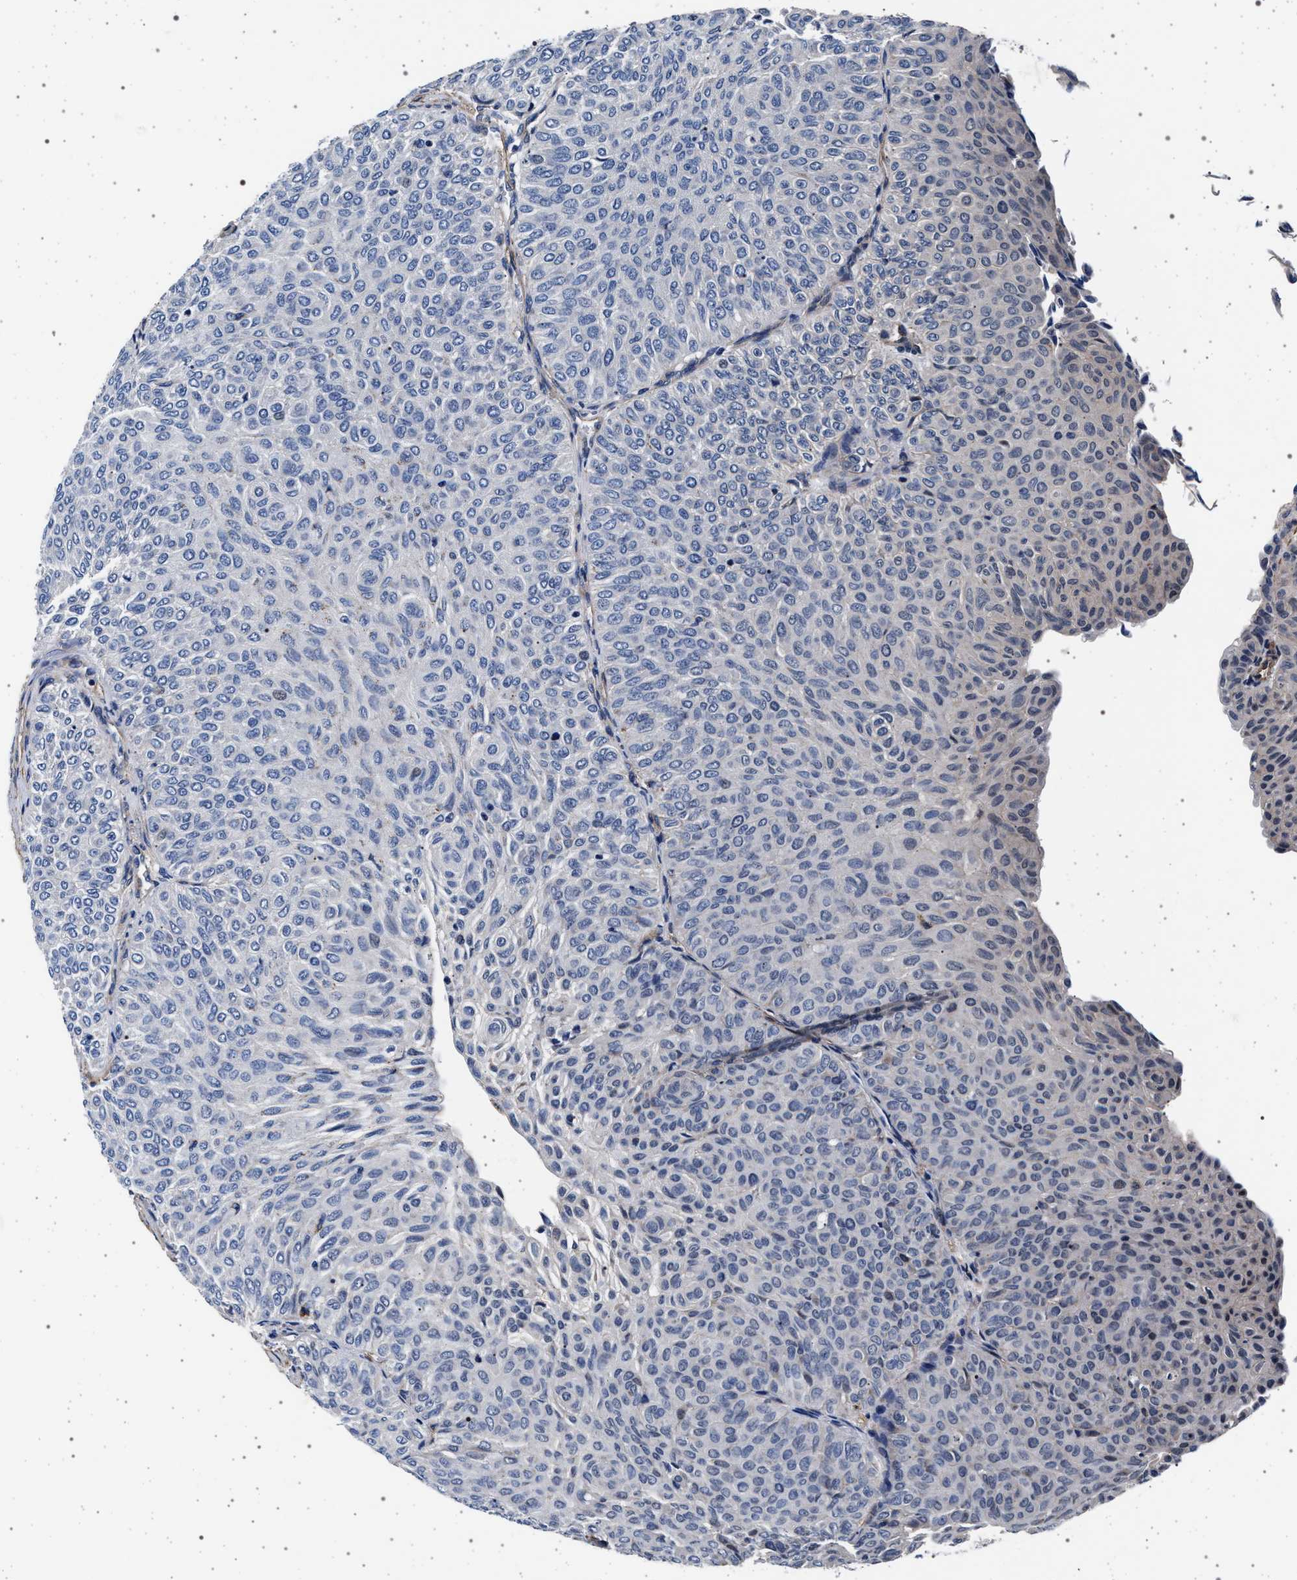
{"staining": {"intensity": "negative", "quantity": "none", "location": "none"}, "tissue": "urothelial cancer", "cell_type": "Tumor cells", "image_type": "cancer", "snomed": [{"axis": "morphology", "description": "Urothelial carcinoma, Low grade"}, {"axis": "topography", "description": "Urinary bladder"}], "caption": "Tumor cells are negative for protein expression in human urothelial cancer. (DAB immunohistochemistry with hematoxylin counter stain).", "gene": "KCNK6", "patient": {"sex": "male", "age": 78}}